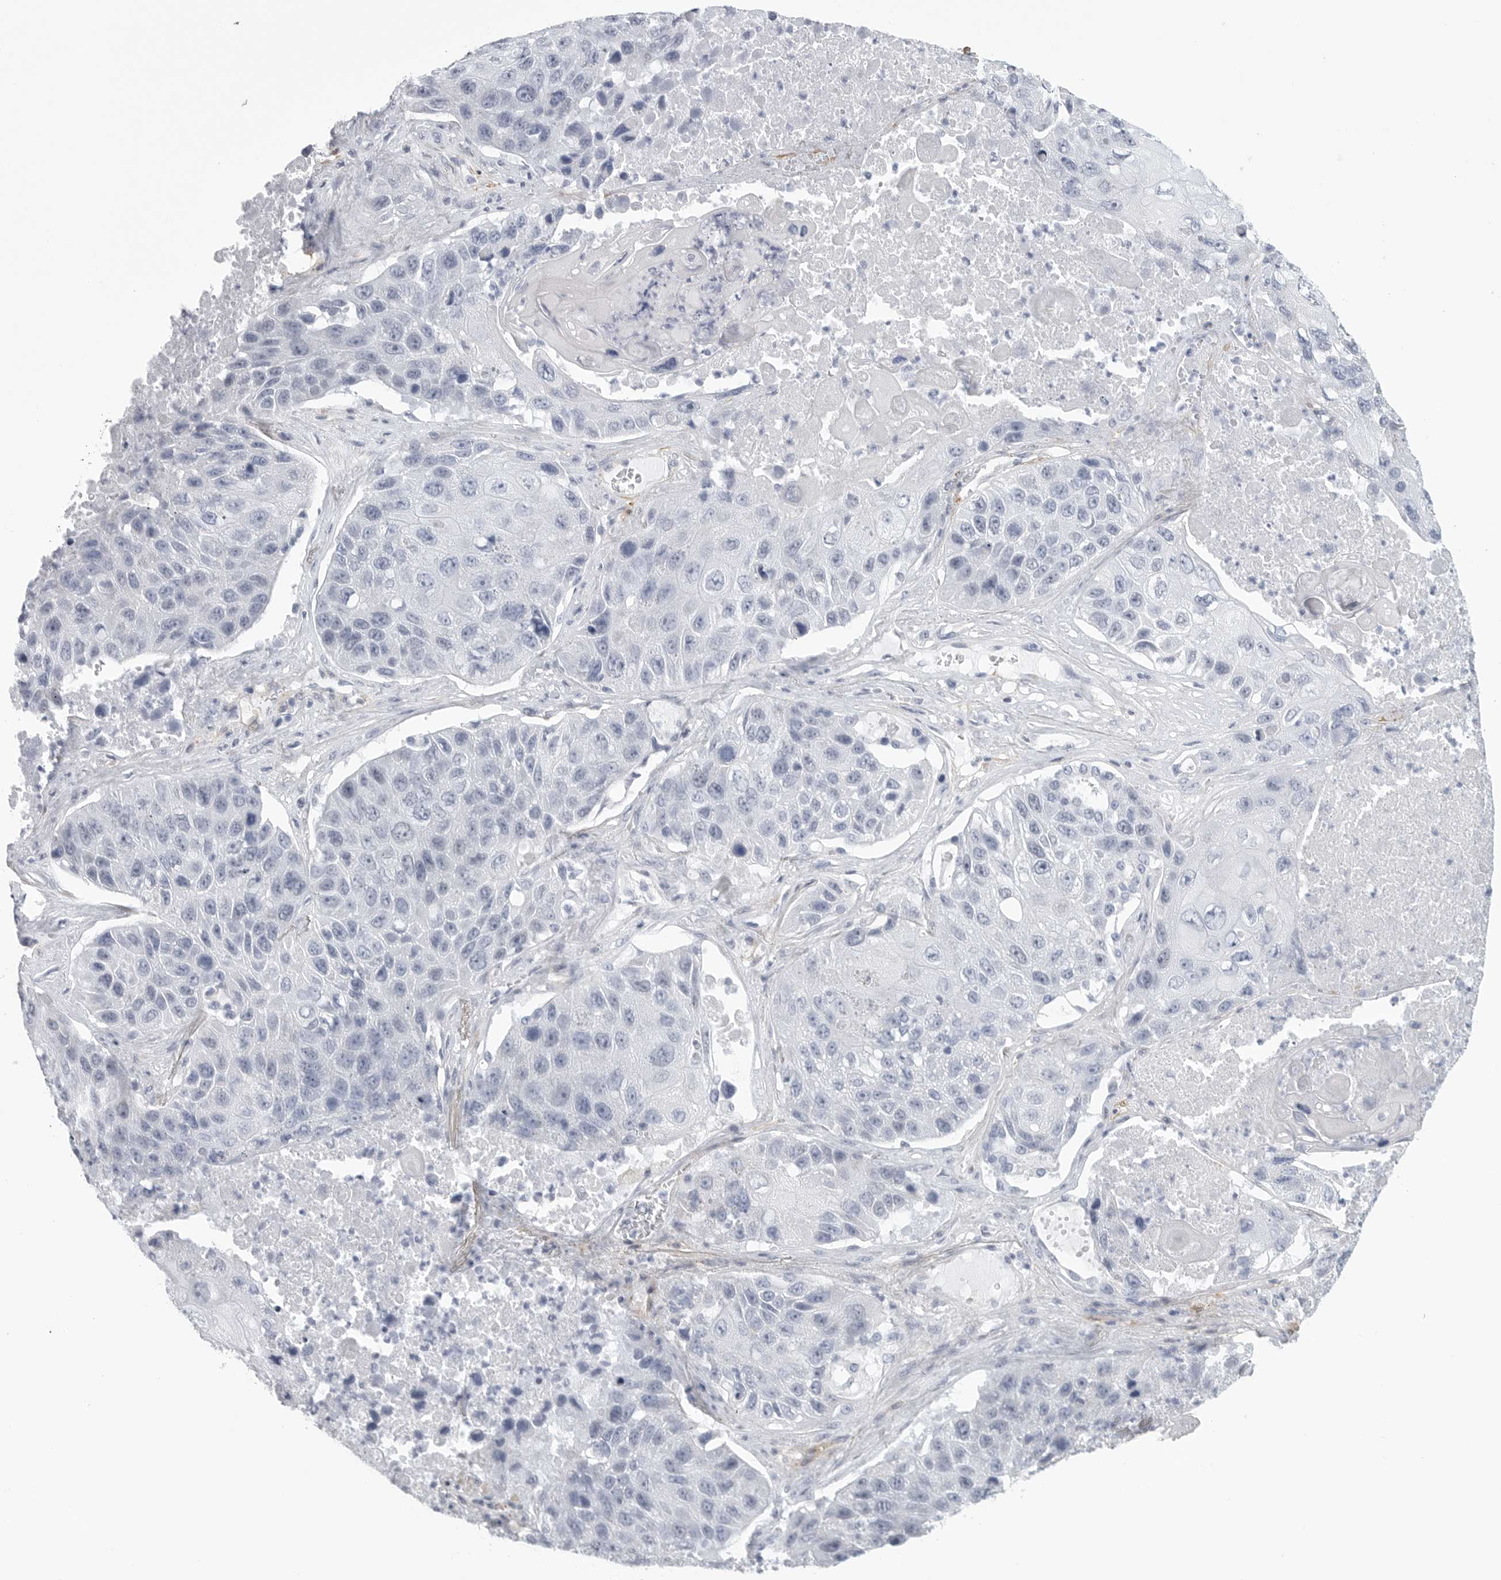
{"staining": {"intensity": "negative", "quantity": "none", "location": "none"}, "tissue": "lung cancer", "cell_type": "Tumor cells", "image_type": "cancer", "snomed": [{"axis": "morphology", "description": "Squamous cell carcinoma, NOS"}, {"axis": "topography", "description": "Lung"}], "caption": "Immunohistochemistry of lung cancer demonstrates no positivity in tumor cells.", "gene": "TNR", "patient": {"sex": "male", "age": 61}}